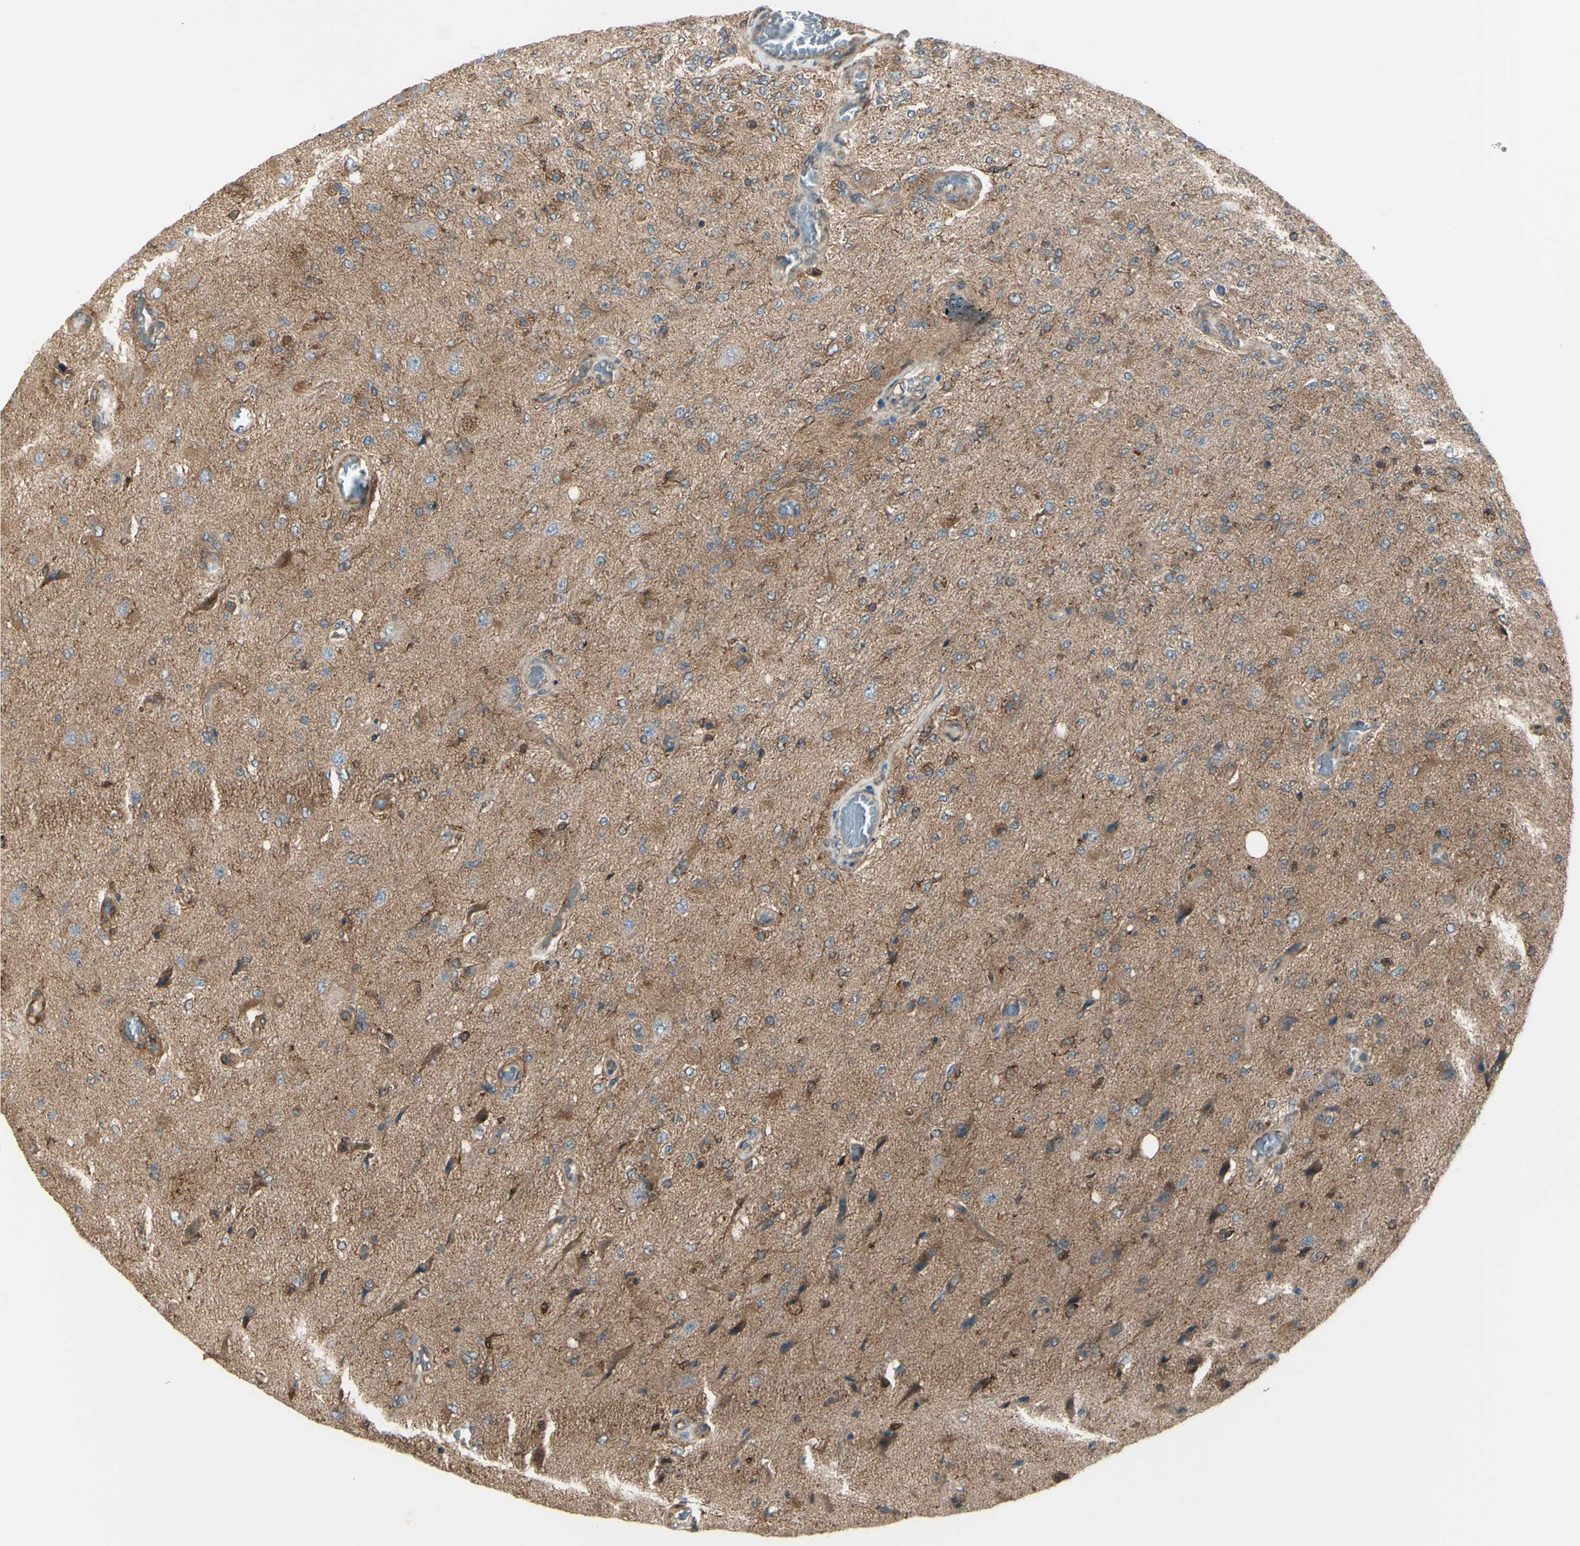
{"staining": {"intensity": "moderate", "quantity": "25%-75%", "location": "cytoplasmic/membranous"}, "tissue": "glioma", "cell_type": "Tumor cells", "image_type": "cancer", "snomed": [{"axis": "morphology", "description": "Normal tissue, NOS"}, {"axis": "morphology", "description": "Glioma, malignant, High grade"}, {"axis": "topography", "description": "Cerebral cortex"}], "caption": "Protein staining demonstrates moderate cytoplasmic/membranous positivity in approximately 25%-75% of tumor cells in glioma. (brown staining indicates protein expression, while blue staining denotes nuclei).", "gene": "IGSF9B", "patient": {"sex": "male", "age": 77}}